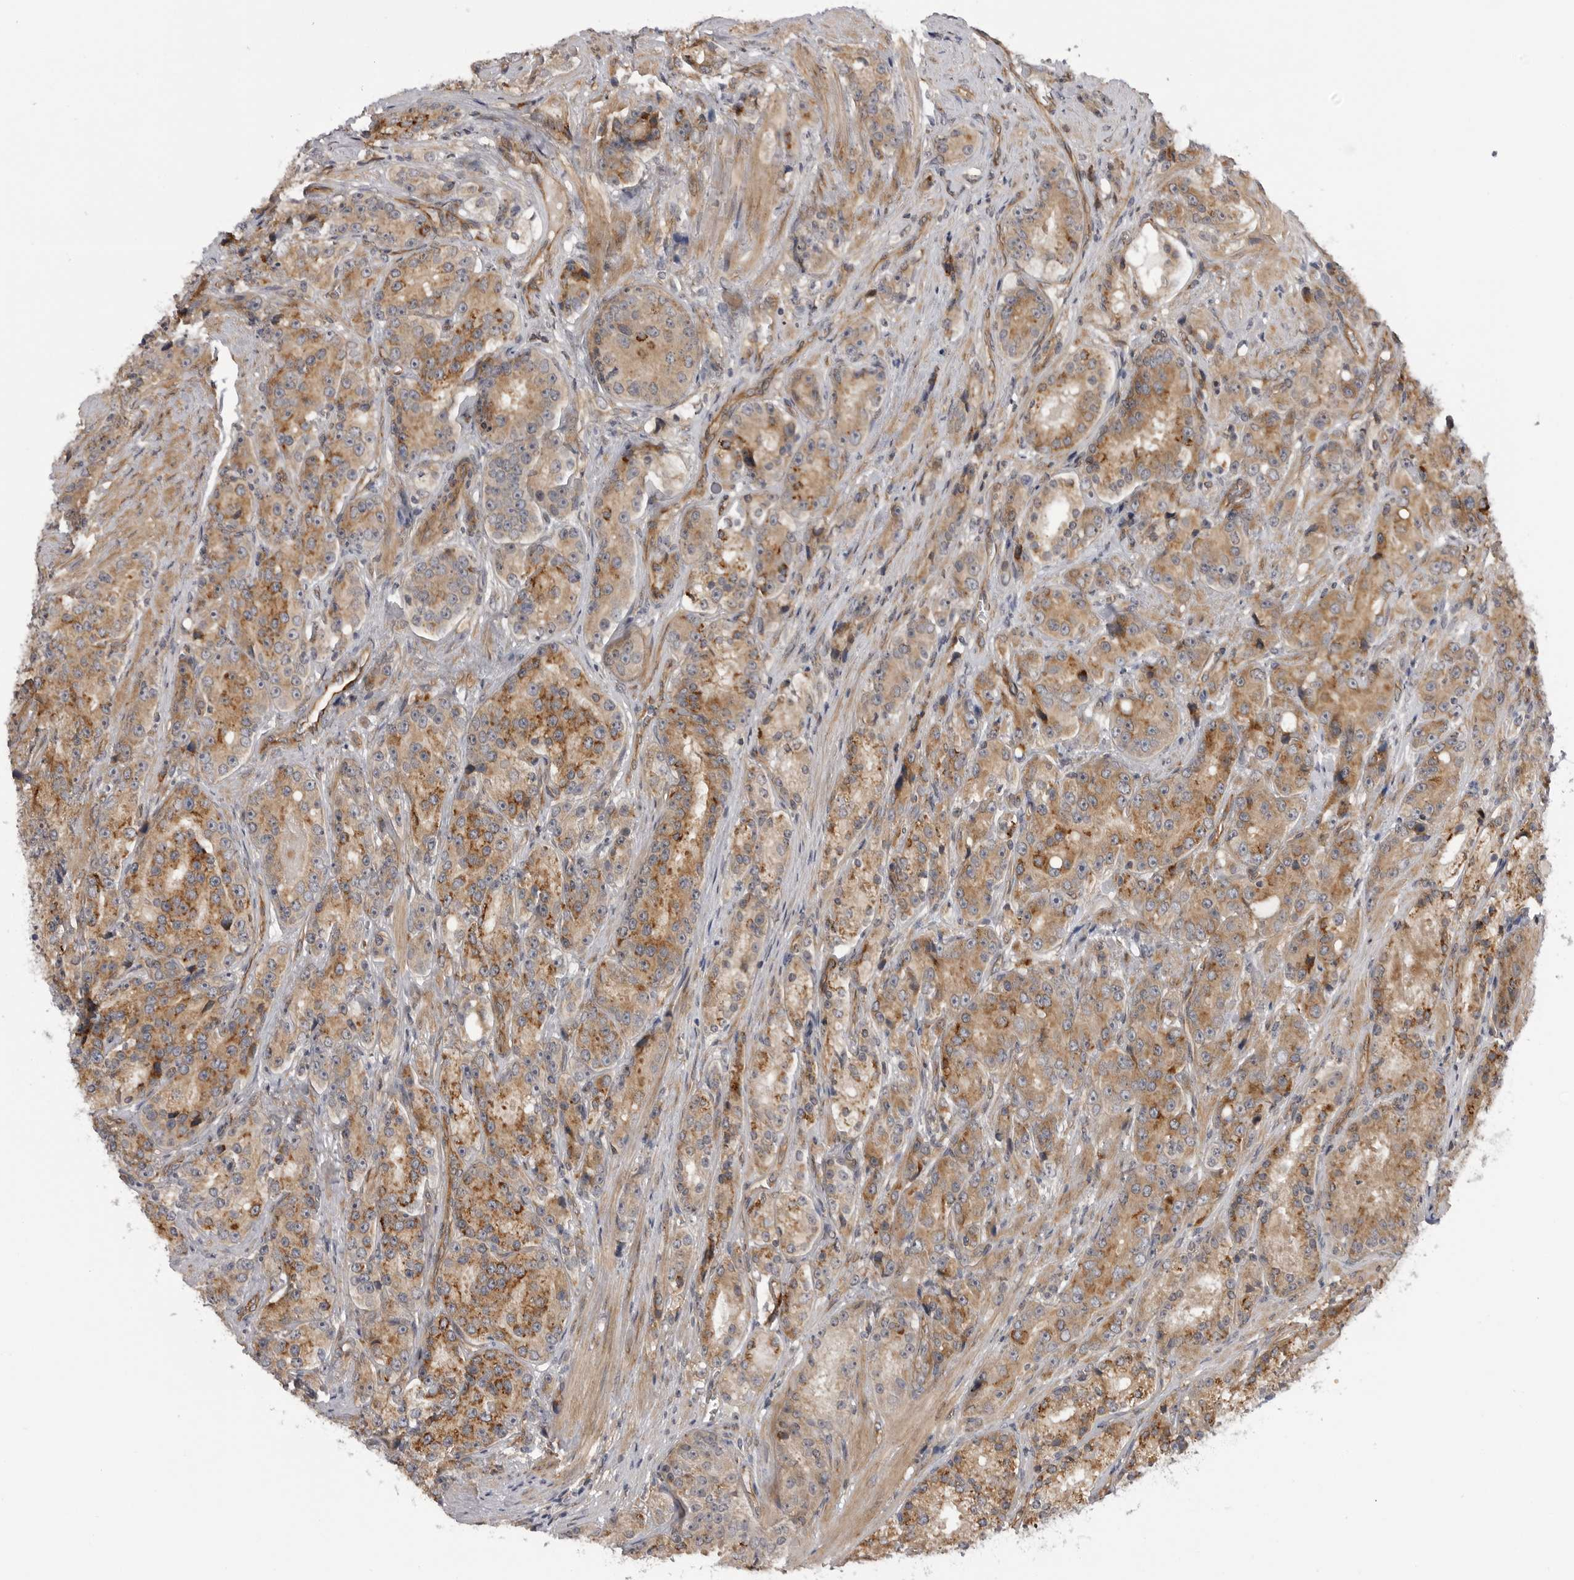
{"staining": {"intensity": "moderate", "quantity": ">75%", "location": "cytoplasmic/membranous"}, "tissue": "prostate cancer", "cell_type": "Tumor cells", "image_type": "cancer", "snomed": [{"axis": "morphology", "description": "Adenocarcinoma, High grade"}, {"axis": "topography", "description": "Prostate"}], "caption": "IHC (DAB (3,3'-diaminobenzidine)) staining of human prostate cancer (adenocarcinoma (high-grade)) displays moderate cytoplasmic/membranous protein expression in about >75% of tumor cells.", "gene": "LRRC45", "patient": {"sex": "male", "age": 60}}